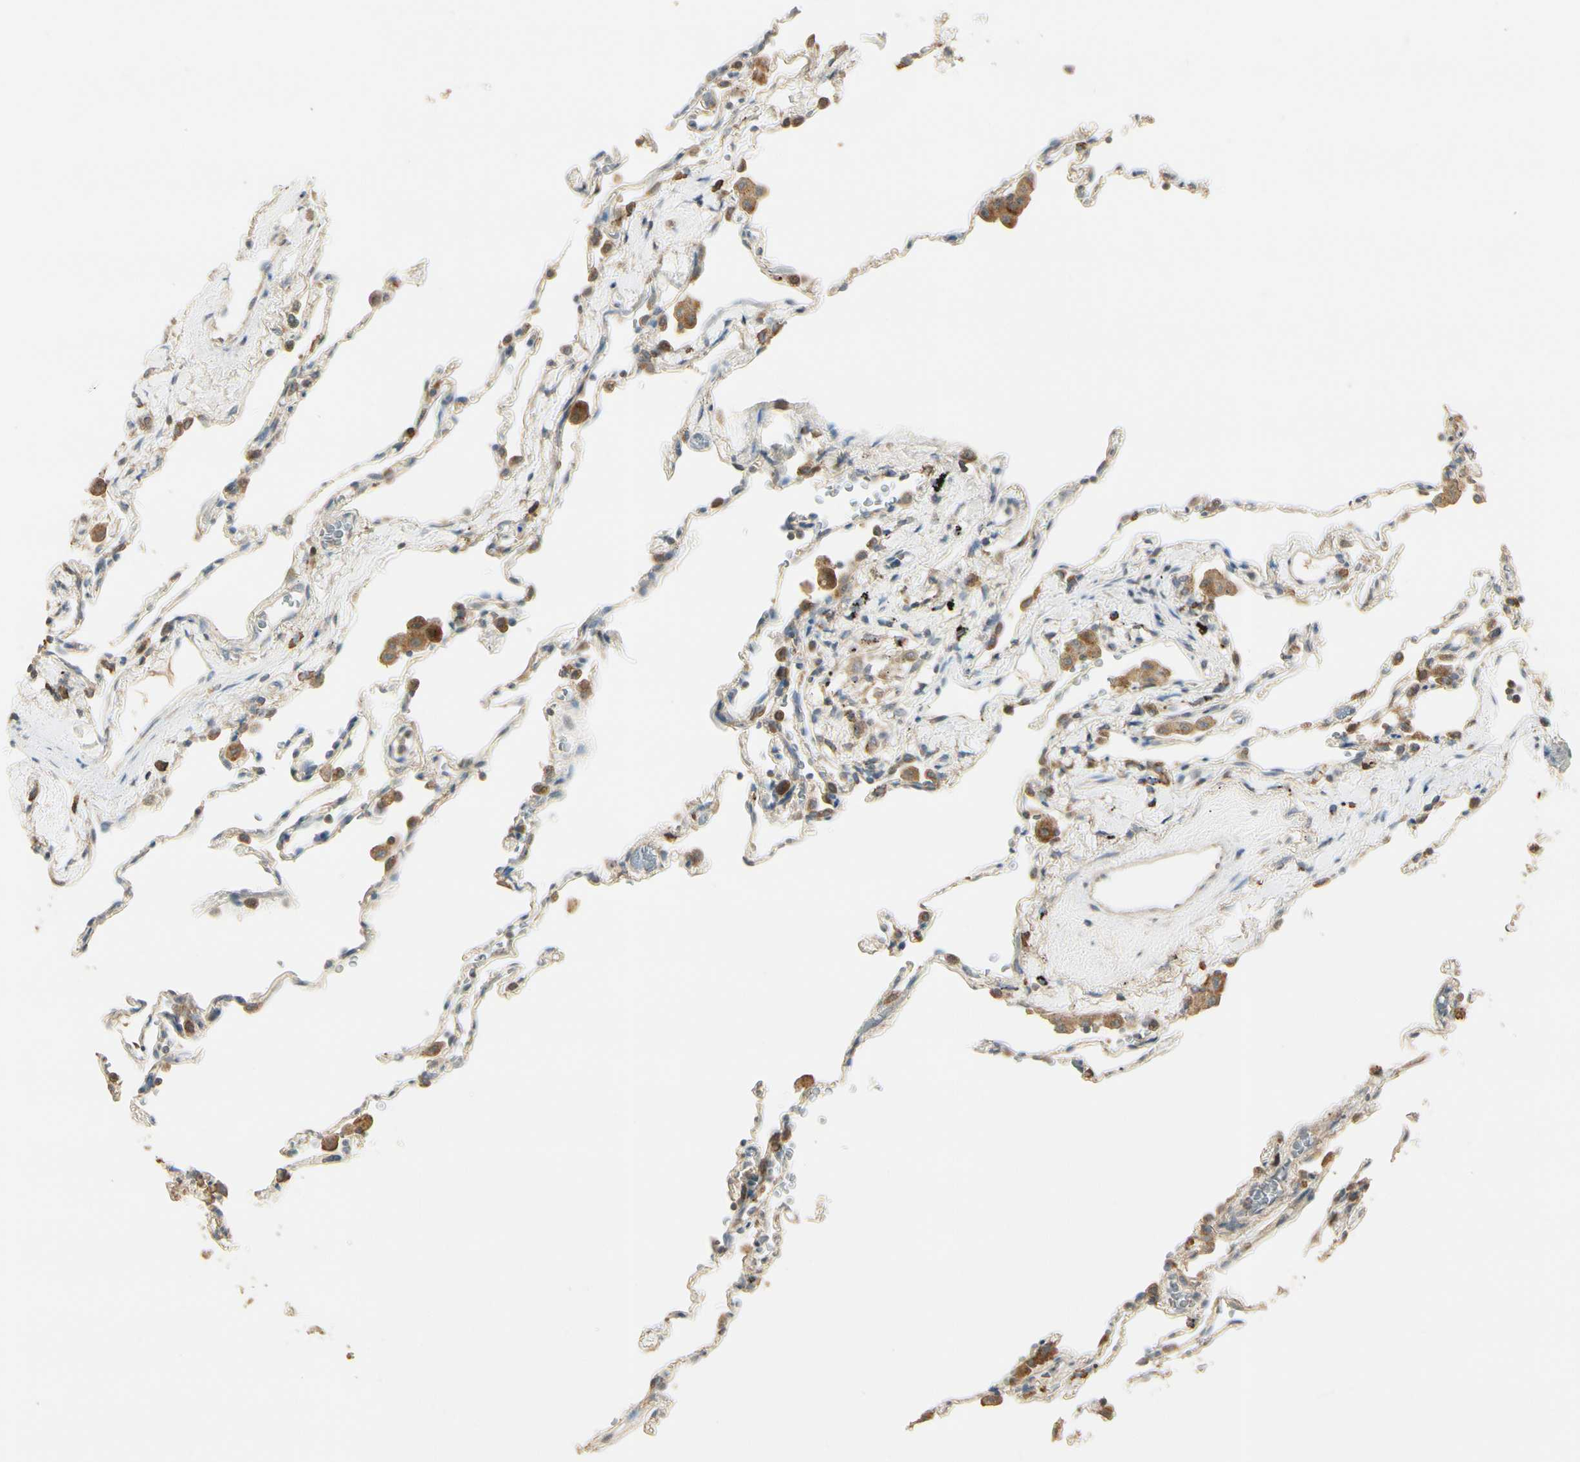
{"staining": {"intensity": "moderate", "quantity": "25%-75%", "location": "cytoplasmic/membranous"}, "tissue": "lung", "cell_type": "Alveolar cells", "image_type": "normal", "snomed": [{"axis": "morphology", "description": "Normal tissue, NOS"}, {"axis": "topography", "description": "Lung"}], "caption": "Lung stained with immunohistochemistry (IHC) displays moderate cytoplasmic/membranous positivity in approximately 25%-75% of alveolar cells. (Stains: DAB in brown, nuclei in blue, Microscopy: brightfield microscopy at high magnification).", "gene": "PLXNA1", "patient": {"sex": "male", "age": 59}}